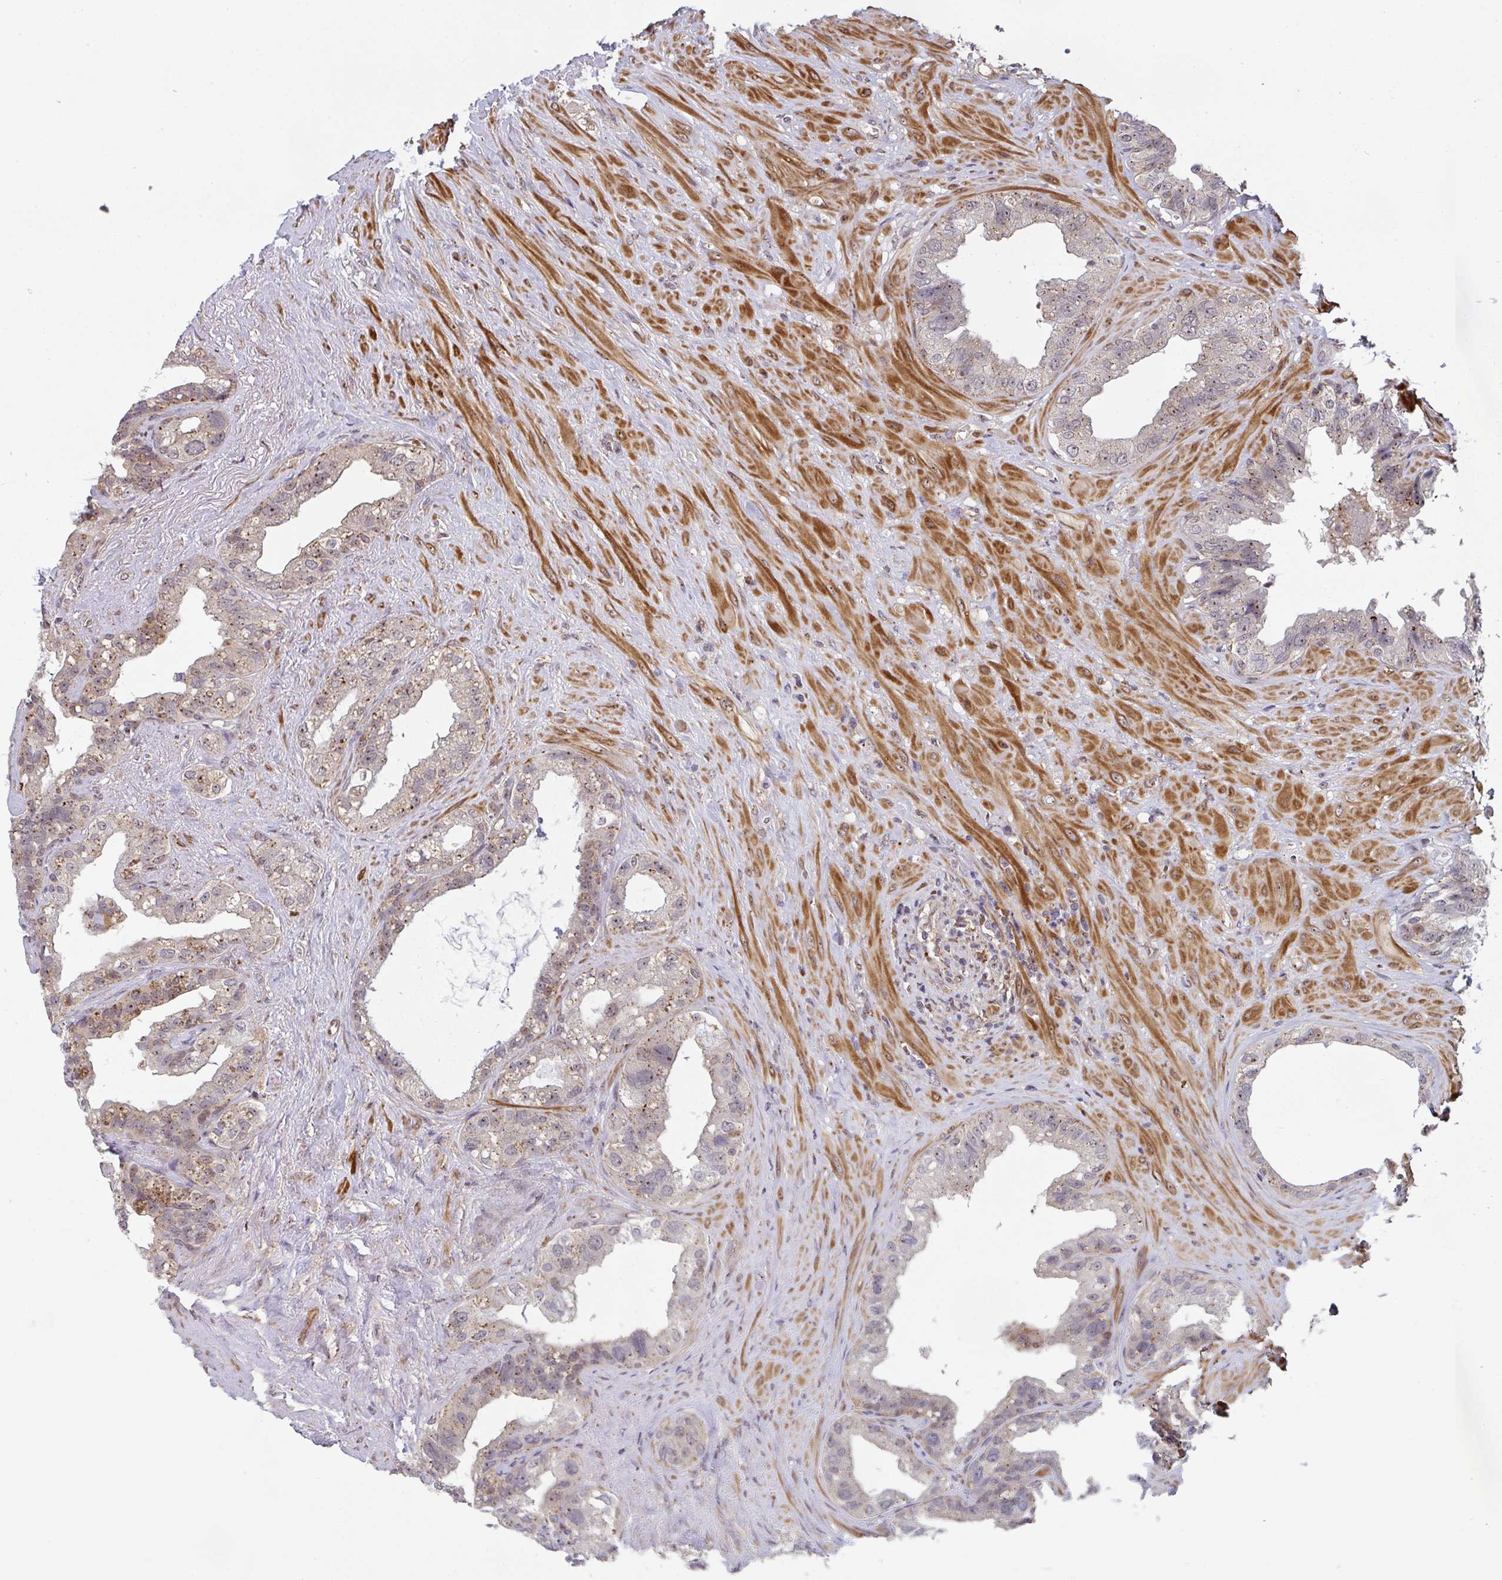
{"staining": {"intensity": "moderate", "quantity": "<25%", "location": "cytoplasmic/membranous,nuclear"}, "tissue": "seminal vesicle", "cell_type": "Glandular cells", "image_type": "normal", "snomed": [{"axis": "morphology", "description": "Normal tissue, NOS"}, {"axis": "topography", "description": "Seminal veicle"}, {"axis": "topography", "description": "Peripheral nerve tissue"}], "caption": "Immunohistochemistry staining of normal seminal vesicle, which displays low levels of moderate cytoplasmic/membranous,nuclear positivity in approximately <25% of glandular cells indicating moderate cytoplasmic/membranous,nuclear protein positivity. The staining was performed using DAB (brown) for protein detection and nuclei were counterstained in hematoxylin (blue).", "gene": "SIMC1", "patient": {"sex": "male", "age": 76}}